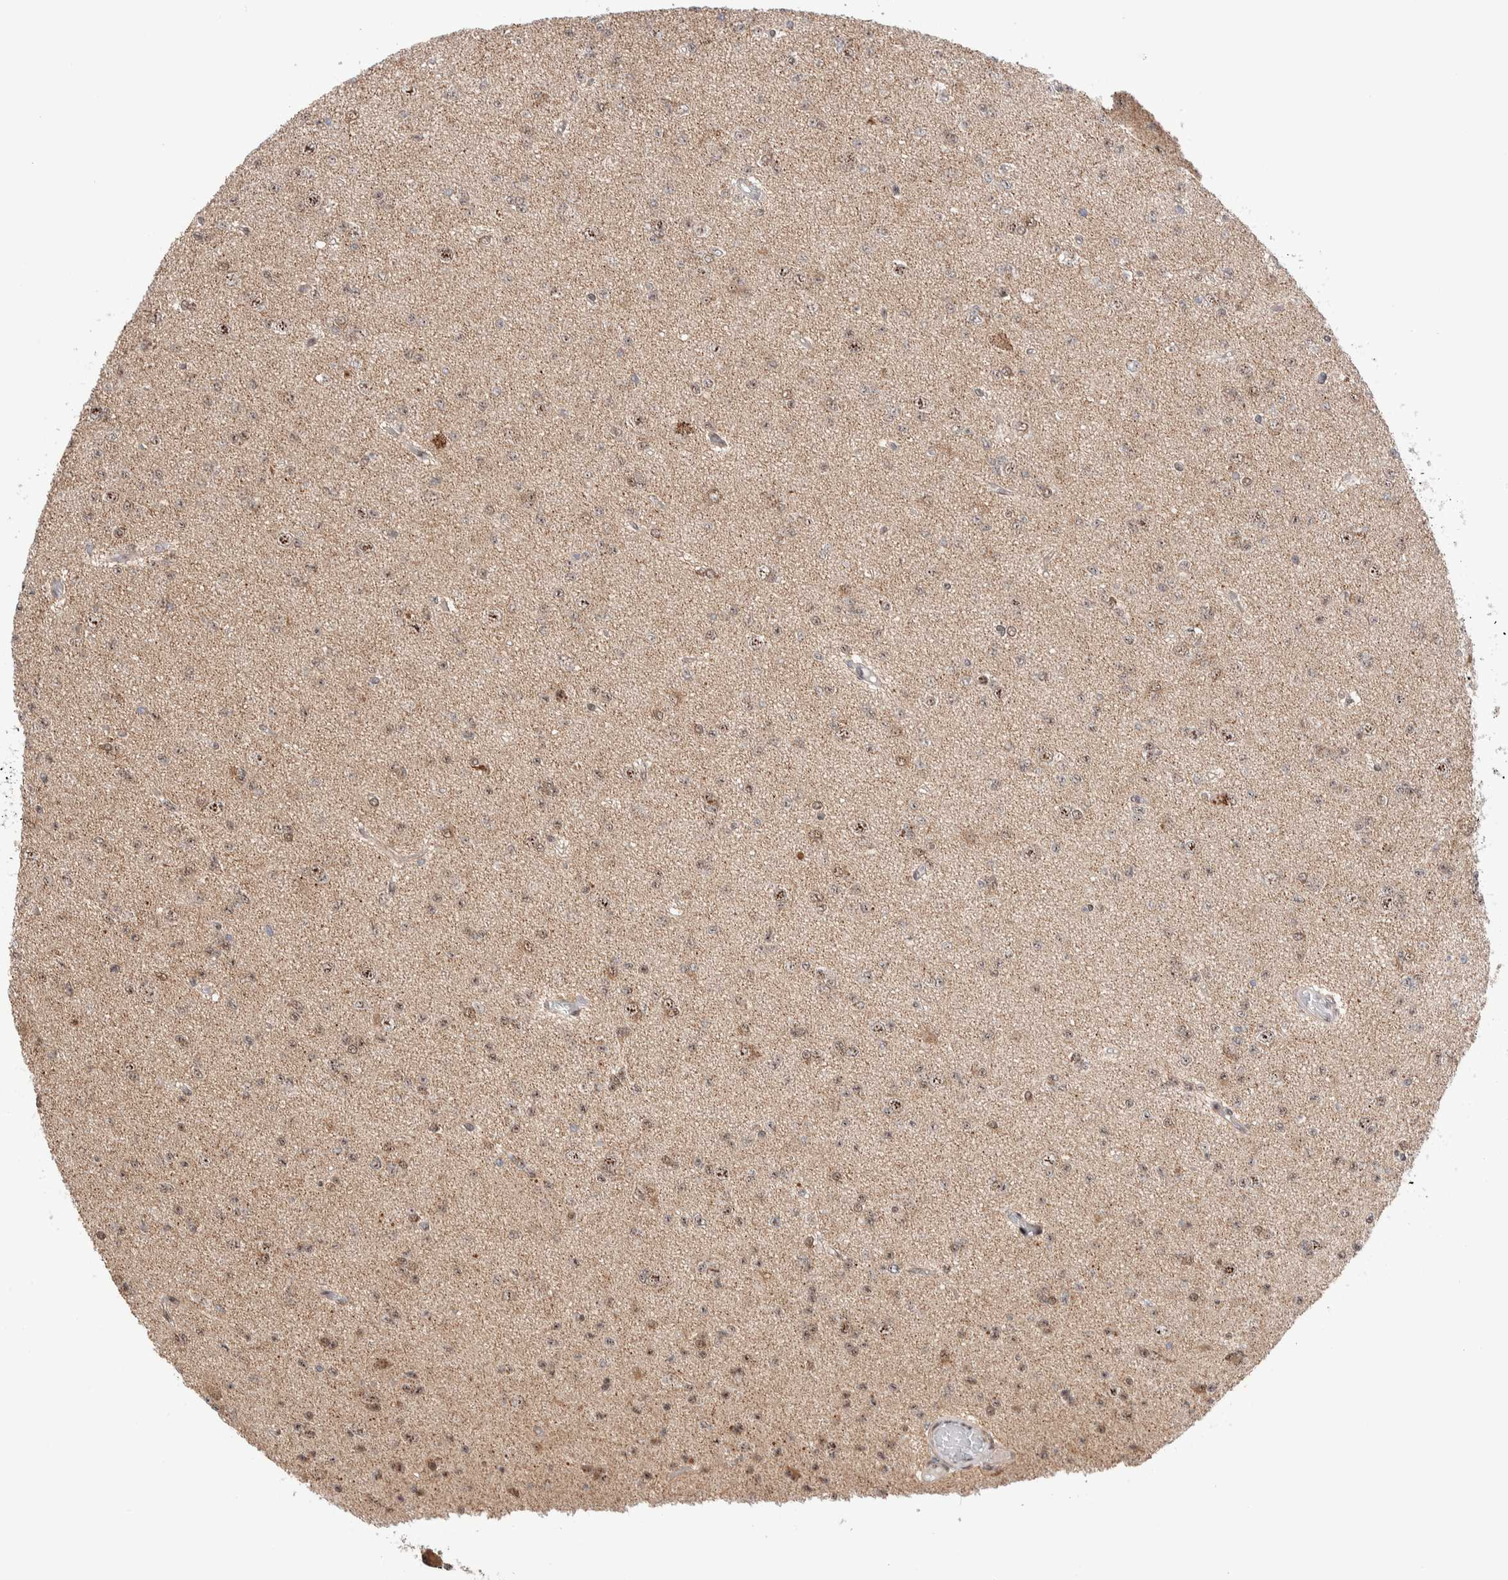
{"staining": {"intensity": "moderate", "quantity": "25%-75%", "location": "nuclear"}, "tissue": "glioma", "cell_type": "Tumor cells", "image_type": "cancer", "snomed": [{"axis": "morphology", "description": "Glioma, malignant, Low grade"}, {"axis": "topography", "description": "Brain"}], "caption": "Human malignant low-grade glioma stained for a protein (brown) displays moderate nuclear positive staining in about 25%-75% of tumor cells.", "gene": "ZNF695", "patient": {"sex": "female", "age": 22}}